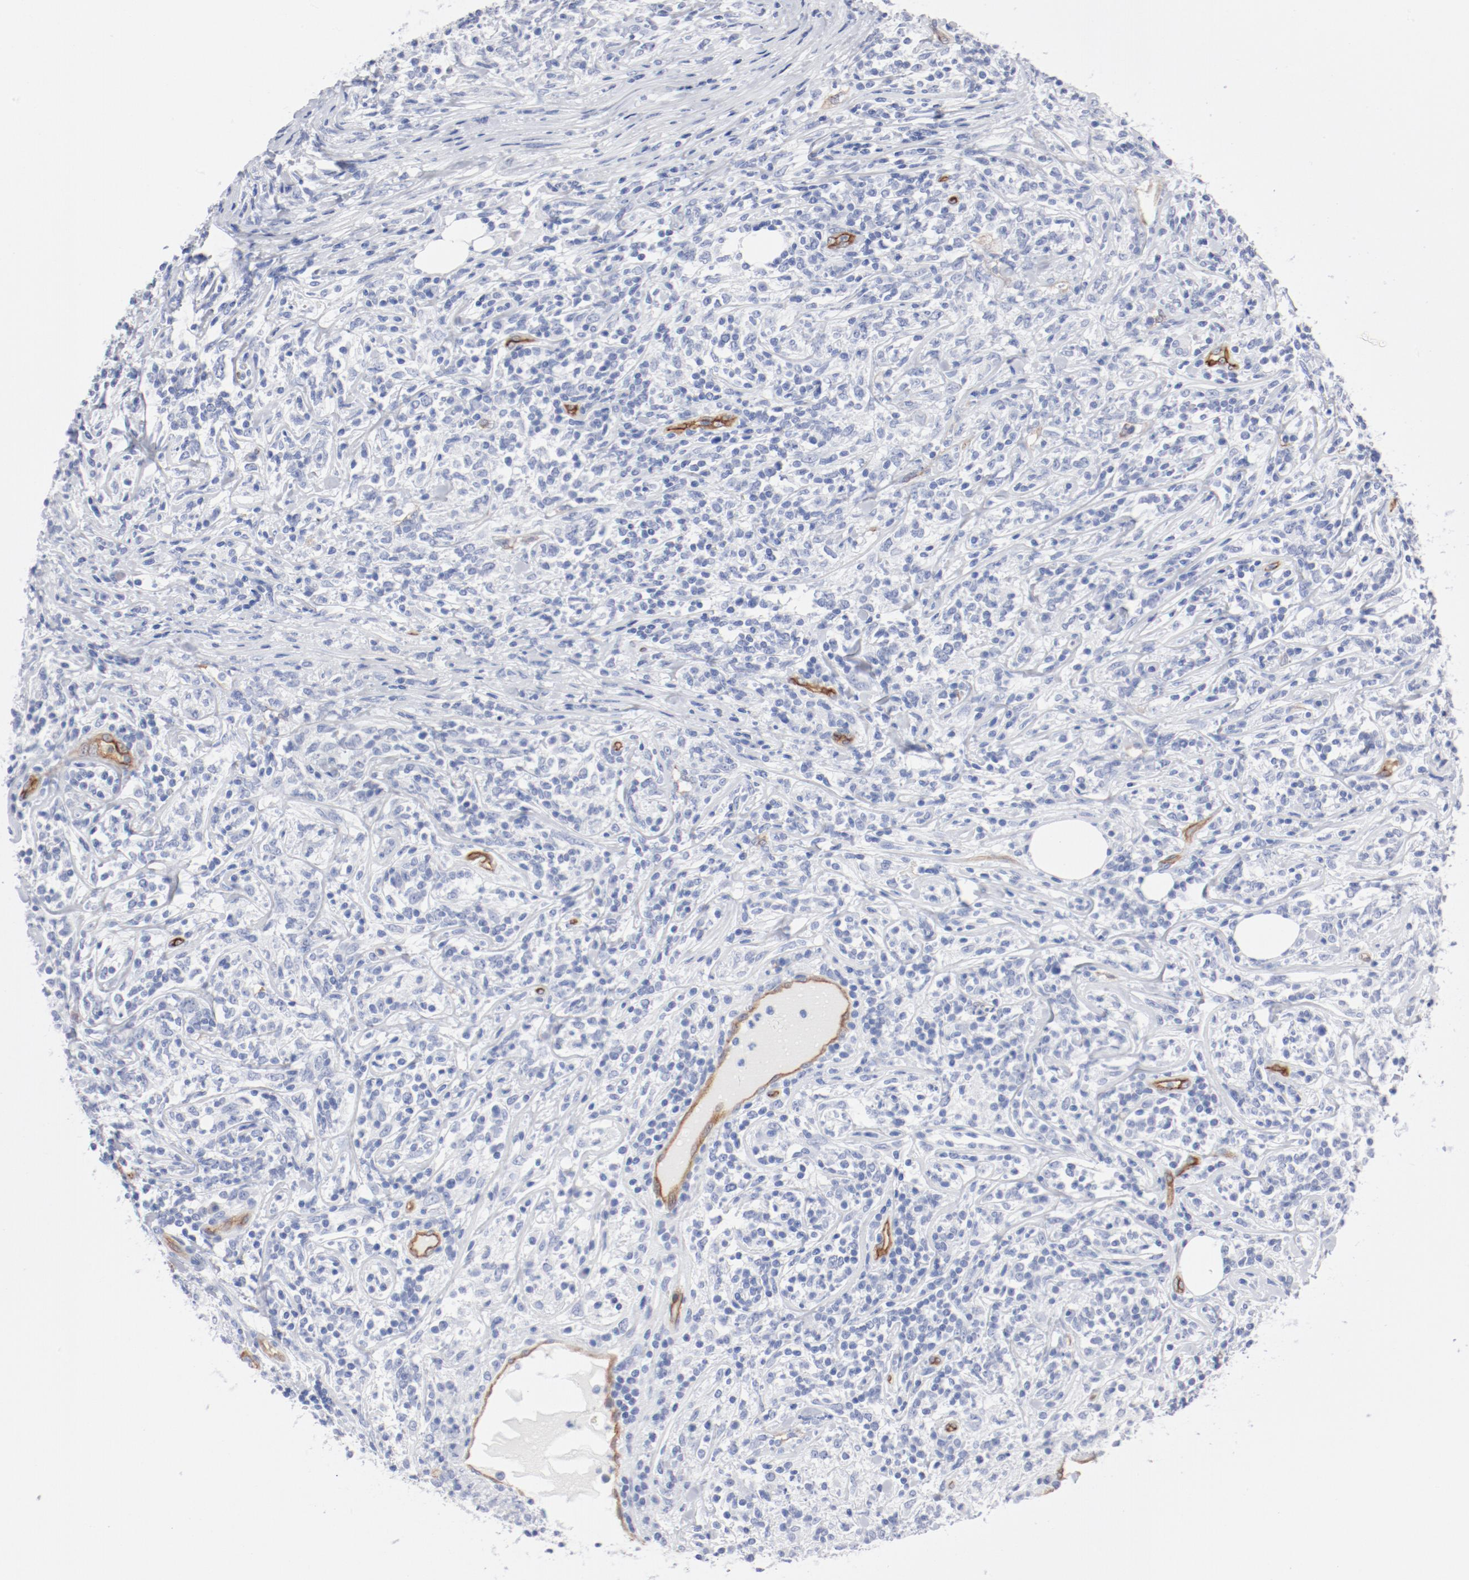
{"staining": {"intensity": "negative", "quantity": "none", "location": "none"}, "tissue": "lymphoma", "cell_type": "Tumor cells", "image_type": "cancer", "snomed": [{"axis": "morphology", "description": "Malignant lymphoma, non-Hodgkin's type, High grade"}, {"axis": "topography", "description": "Lymph node"}], "caption": "A photomicrograph of lymphoma stained for a protein displays no brown staining in tumor cells. The staining is performed using DAB brown chromogen with nuclei counter-stained in using hematoxylin.", "gene": "SHANK3", "patient": {"sex": "female", "age": 84}}